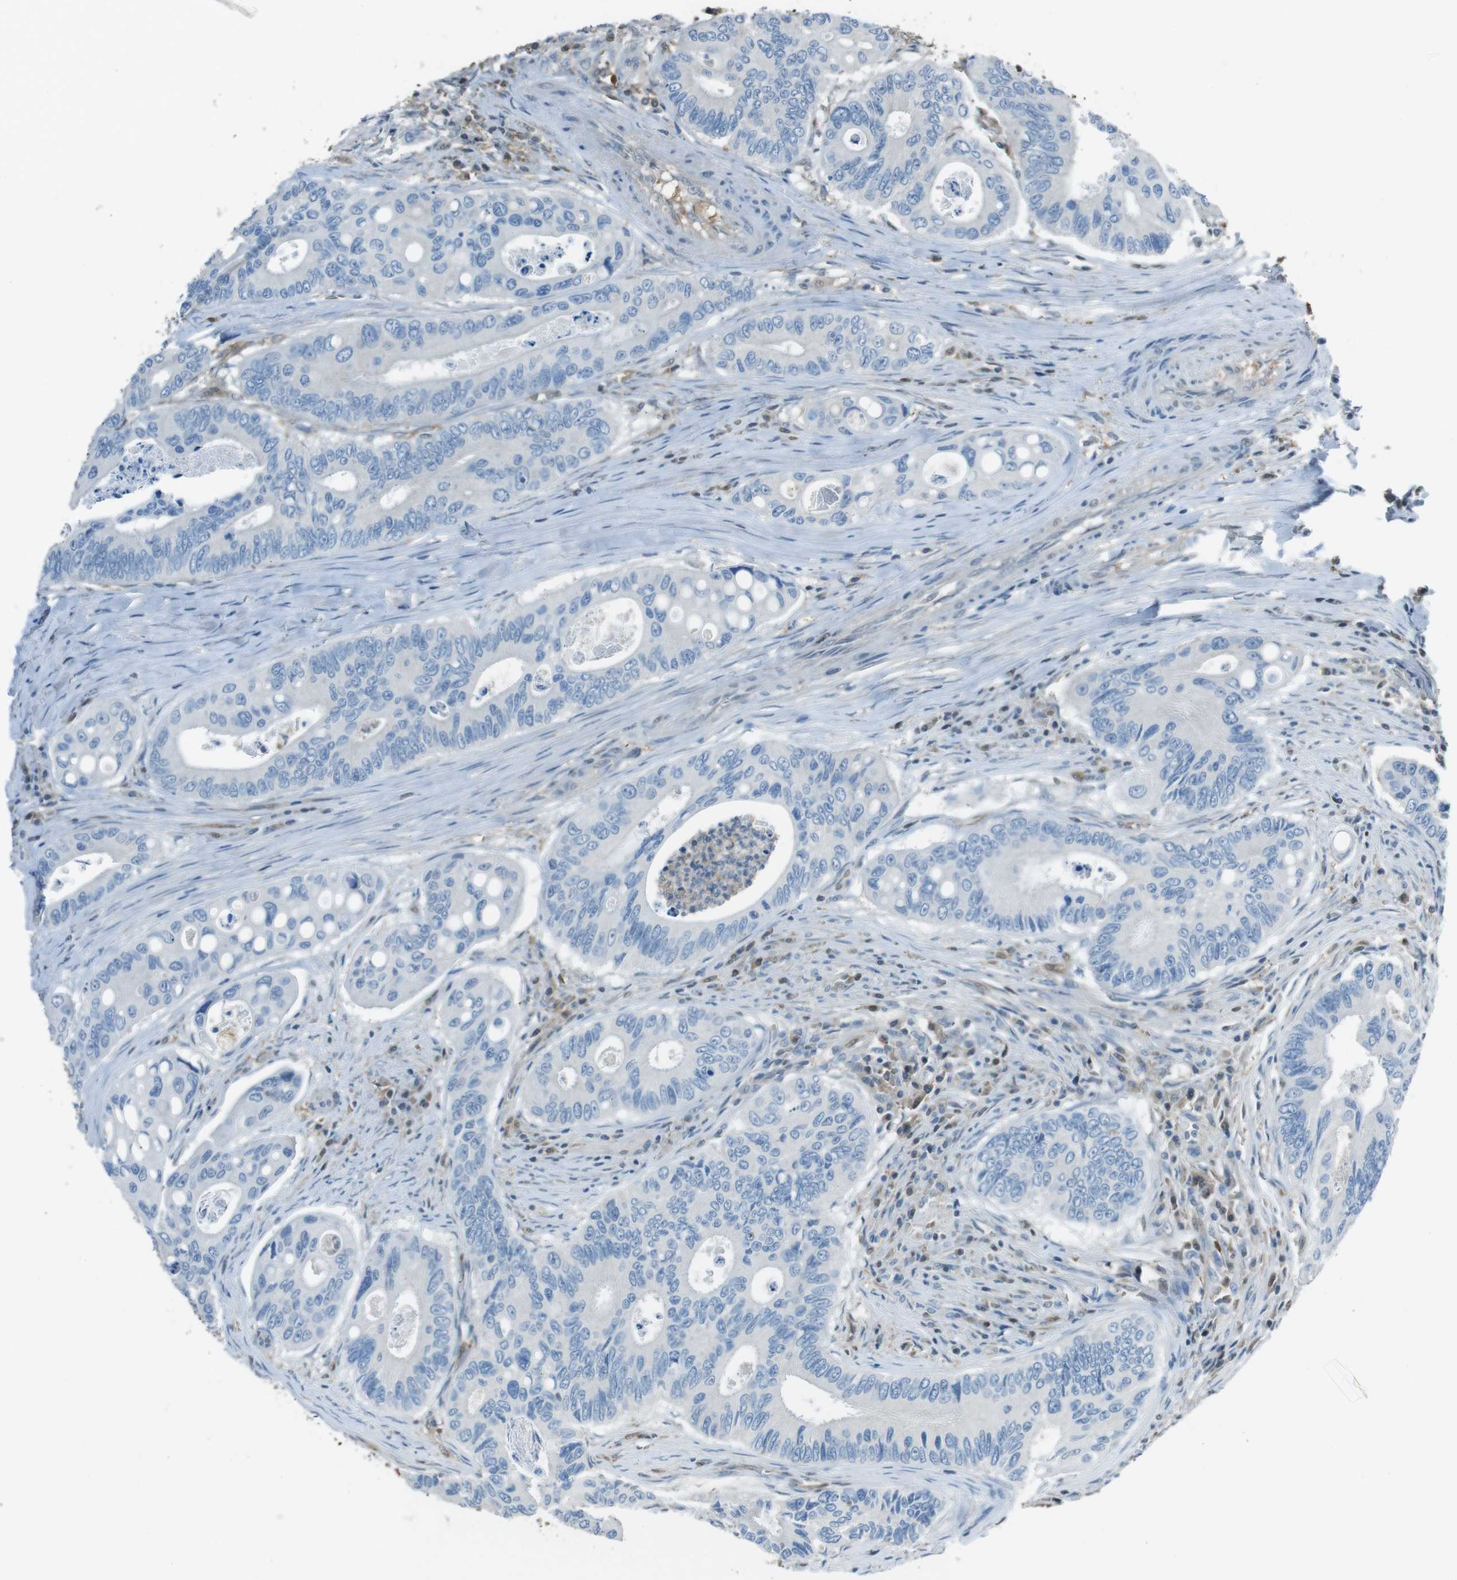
{"staining": {"intensity": "negative", "quantity": "none", "location": "none"}, "tissue": "colorectal cancer", "cell_type": "Tumor cells", "image_type": "cancer", "snomed": [{"axis": "morphology", "description": "Inflammation, NOS"}, {"axis": "morphology", "description": "Adenocarcinoma, NOS"}, {"axis": "topography", "description": "Colon"}], "caption": "Immunohistochemistry (IHC) micrograph of colorectal cancer stained for a protein (brown), which exhibits no expression in tumor cells.", "gene": "TWSG1", "patient": {"sex": "male", "age": 72}}